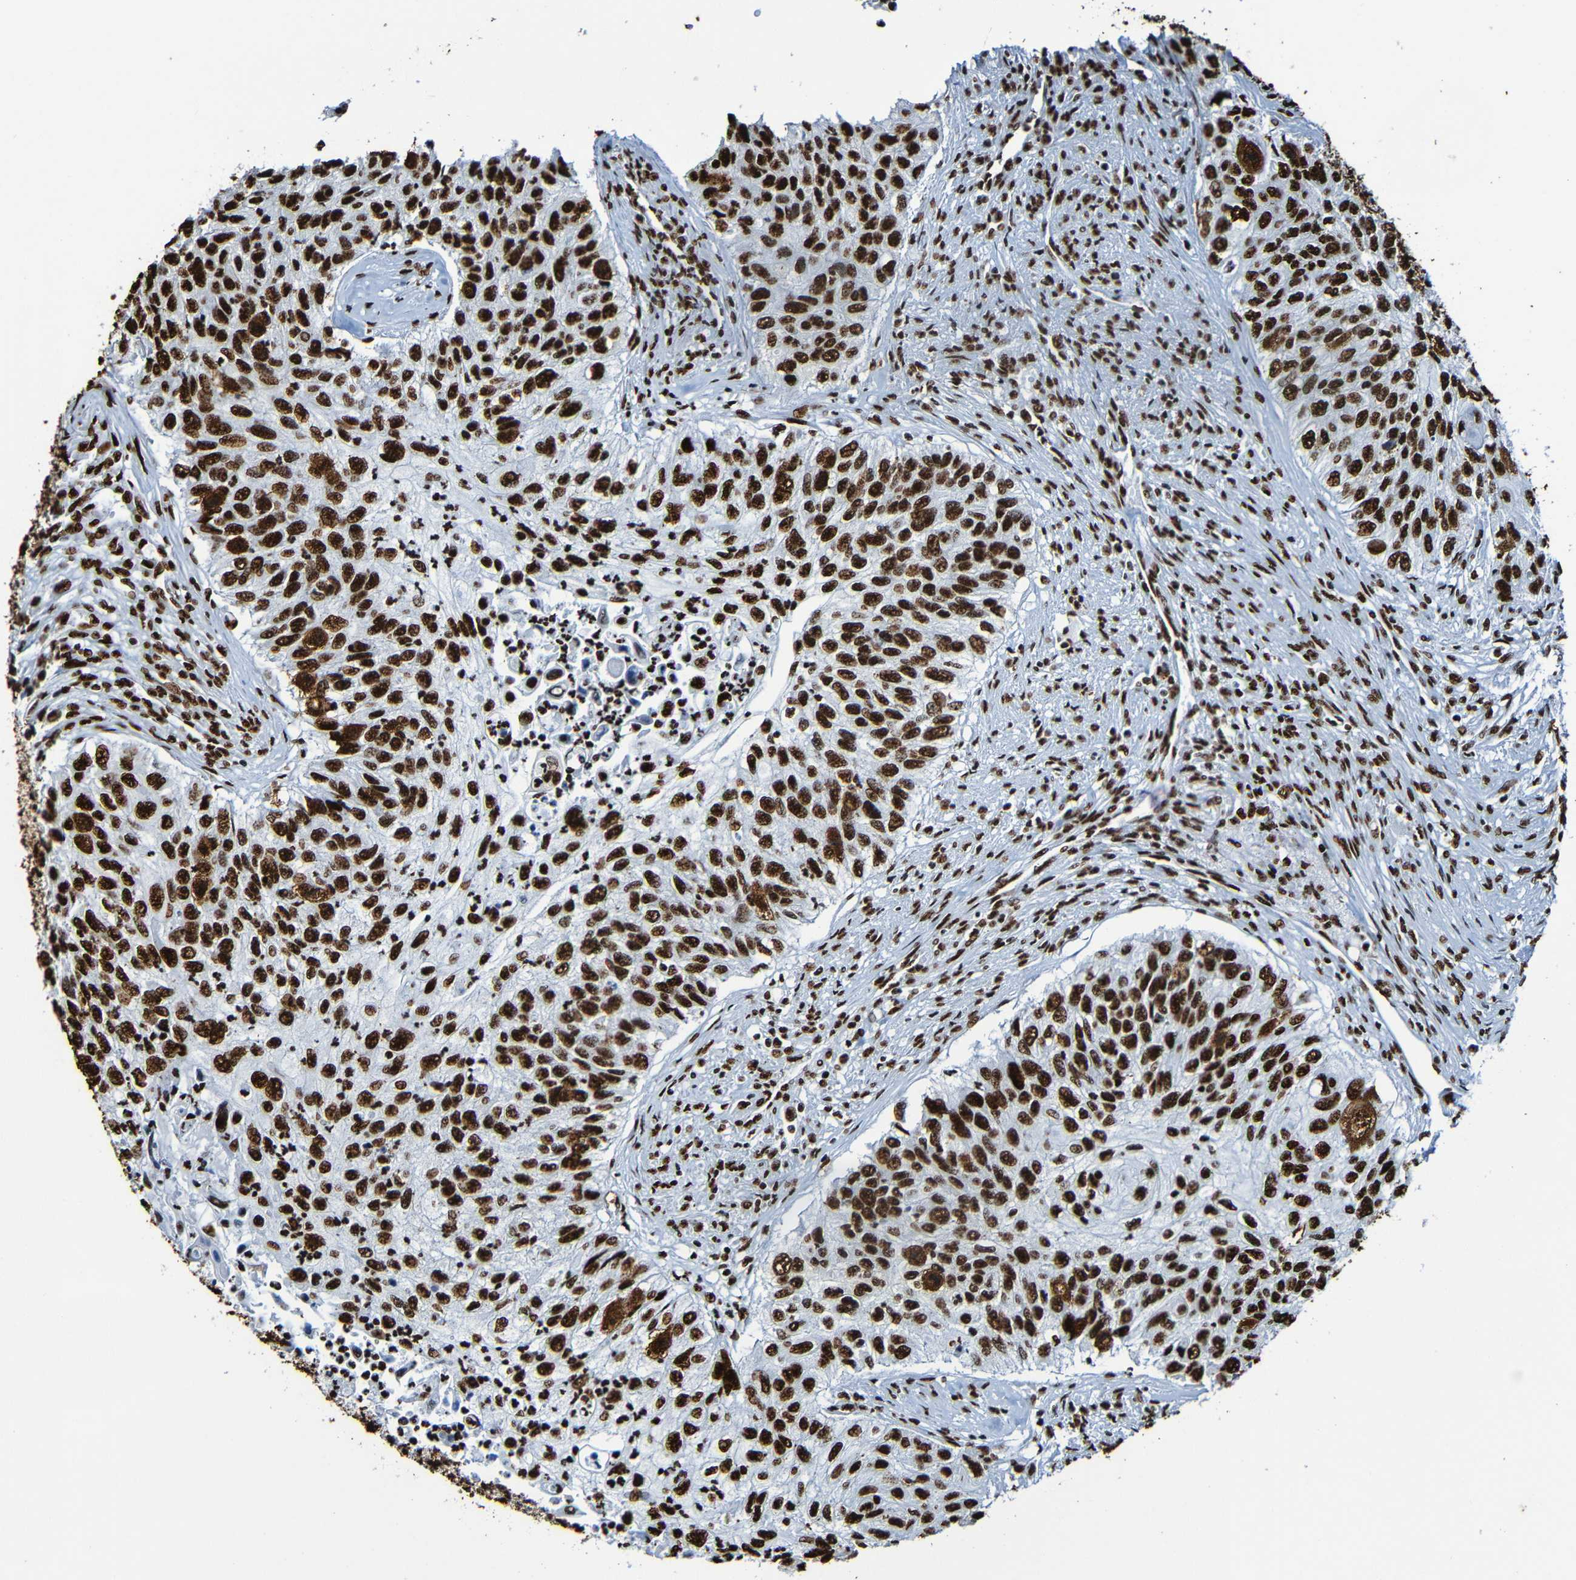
{"staining": {"intensity": "strong", "quantity": ">75%", "location": "nuclear"}, "tissue": "urothelial cancer", "cell_type": "Tumor cells", "image_type": "cancer", "snomed": [{"axis": "morphology", "description": "Urothelial carcinoma, High grade"}, {"axis": "topography", "description": "Urinary bladder"}], "caption": "IHC staining of urothelial cancer, which demonstrates high levels of strong nuclear staining in approximately >75% of tumor cells indicating strong nuclear protein expression. The staining was performed using DAB (brown) for protein detection and nuclei were counterstained in hematoxylin (blue).", "gene": "SRSF3", "patient": {"sex": "female", "age": 60}}